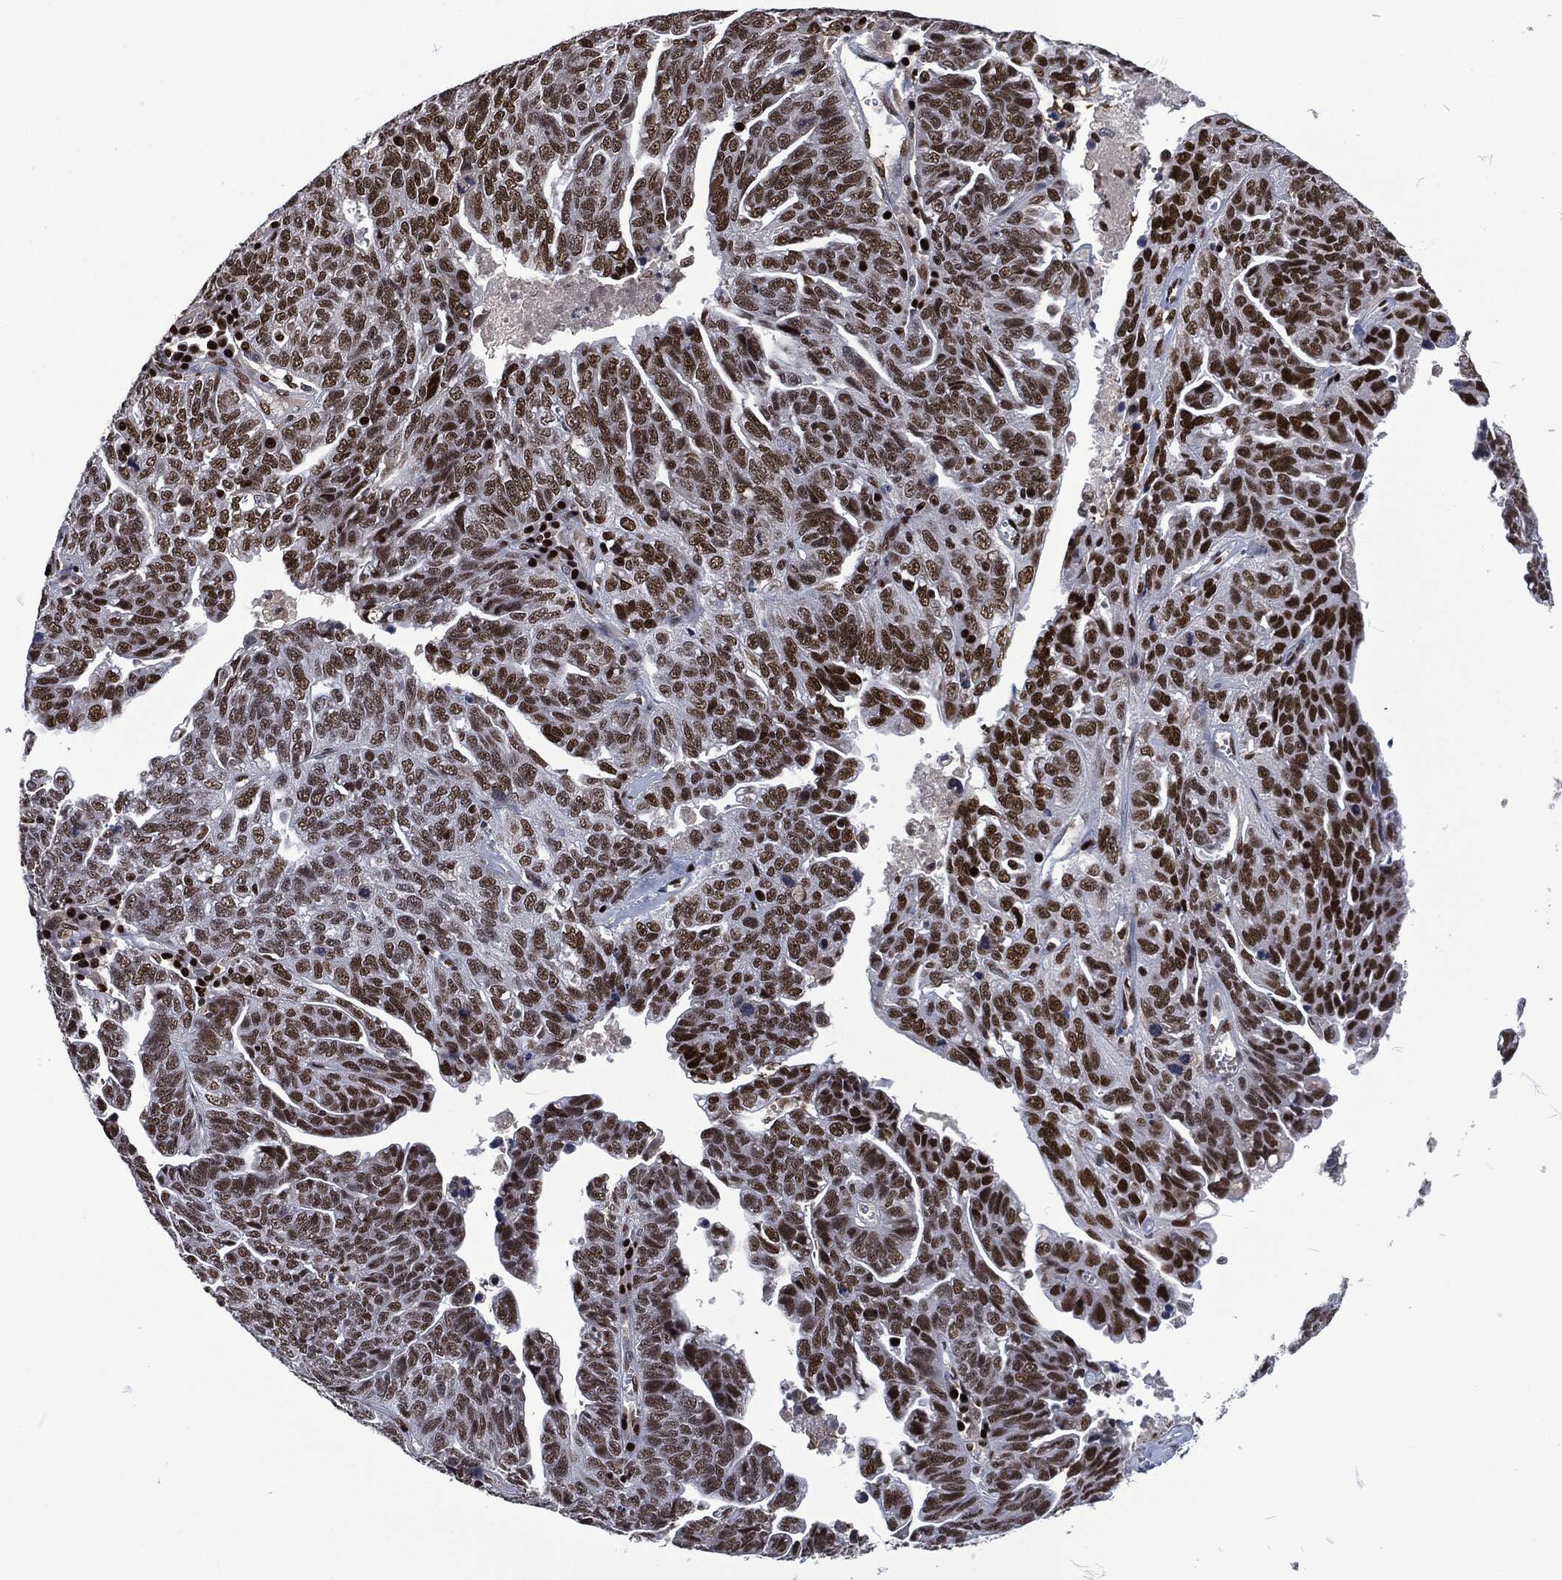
{"staining": {"intensity": "strong", "quantity": "25%-75%", "location": "nuclear"}, "tissue": "ovarian cancer", "cell_type": "Tumor cells", "image_type": "cancer", "snomed": [{"axis": "morphology", "description": "Cystadenocarcinoma, serous, NOS"}, {"axis": "topography", "description": "Ovary"}], "caption": "DAB immunohistochemical staining of human ovarian cancer shows strong nuclear protein expression in approximately 25%-75% of tumor cells.", "gene": "DCPS", "patient": {"sex": "female", "age": 71}}